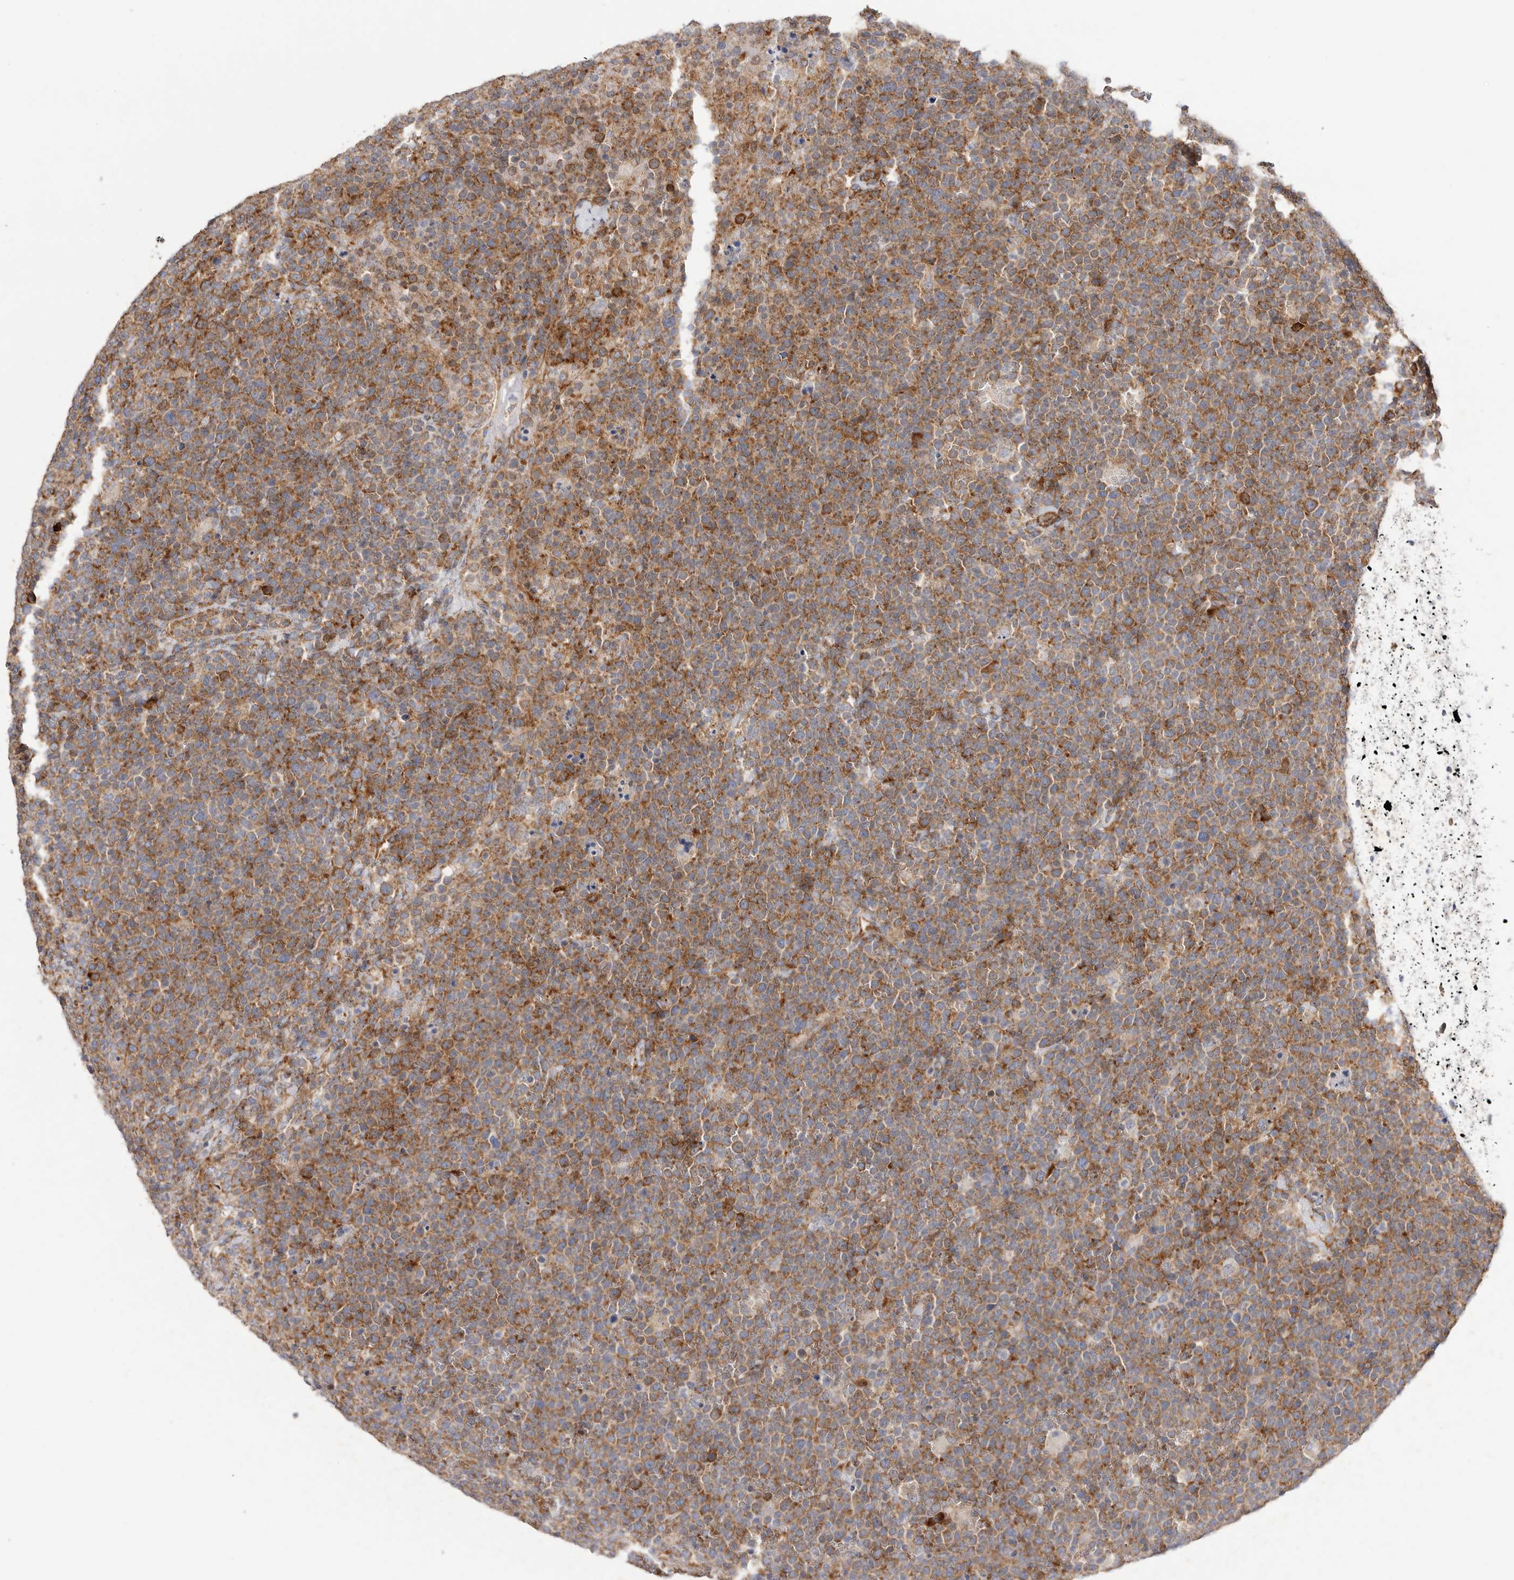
{"staining": {"intensity": "moderate", "quantity": ">75%", "location": "cytoplasmic/membranous"}, "tissue": "lymphoma", "cell_type": "Tumor cells", "image_type": "cancer", "snomed": [{"axis": "morphology", "description": "Malignant lymphoma, non-Hodgkin's type, High grade"}, {"axis": "topography", "description": "Lymph node"}], "caption": "DAB (3,3'-diaminobenzidine) immunohistochemical staining of high-grade malignant lymphoma, non-Hodgkin's type shows moderate cytoplasmic/membranous protein positivity in approximately >75% of tumor cells.", "gene": "SERBP1", "patient": {"sex": "male", "age": 61}}